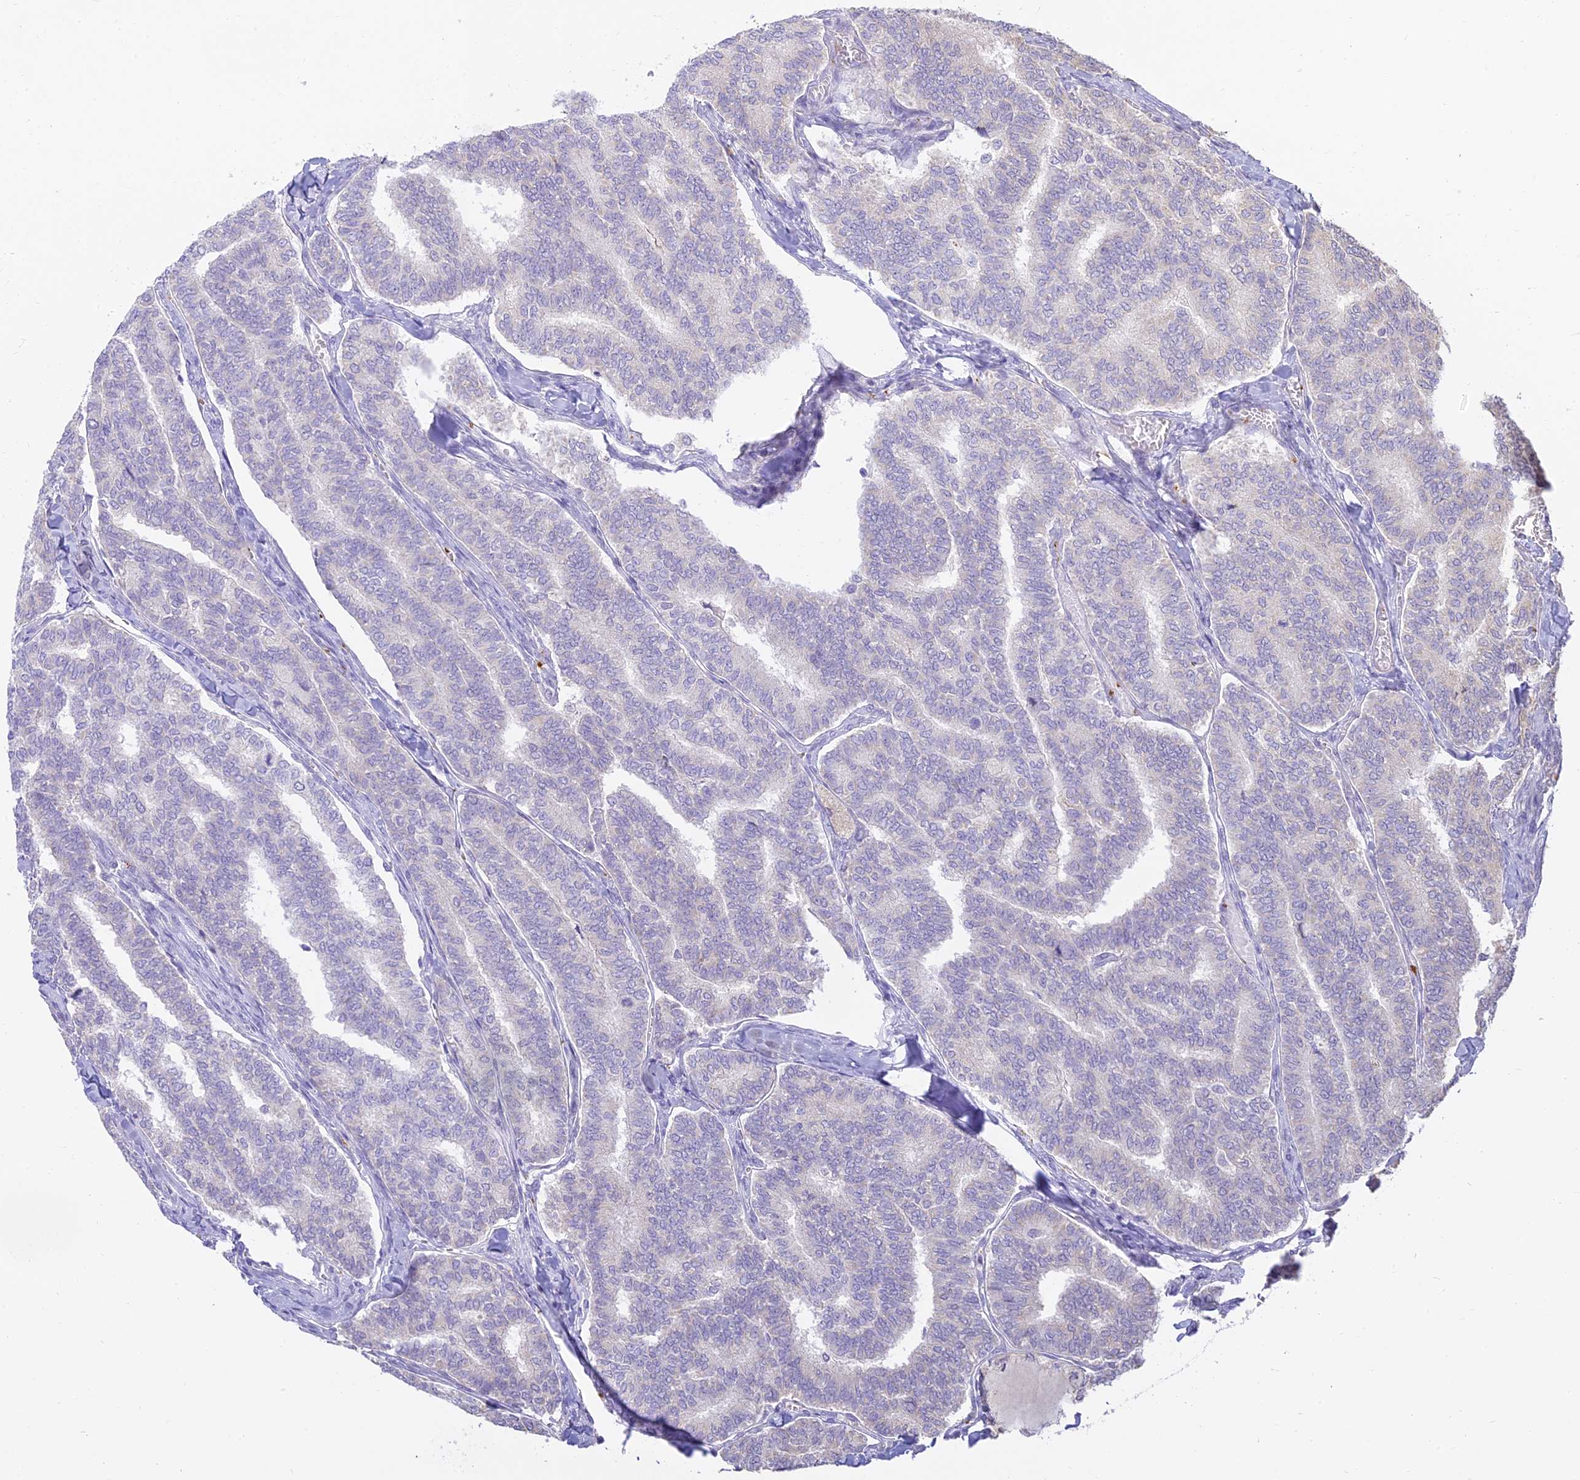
{"staining": {"intensity": "negative", "quantity": "none", "location": "none"}, "tissue": "thyroid cancer", "cell_type": "Tumor cells", "image_type": "cancer", "snomed": [{"axis": "morphology", "description": "Papillary adenocarcinoma, NOS"}, {"axis": "topography", "description": "Thyroid gland"}], "caption": "A histopathology image of thyroid cancer stained for a protein demonstrates no brown staining in tumor cells.", "gene": "TMEM40", "patient": {"sex": "female", "age": 35}}